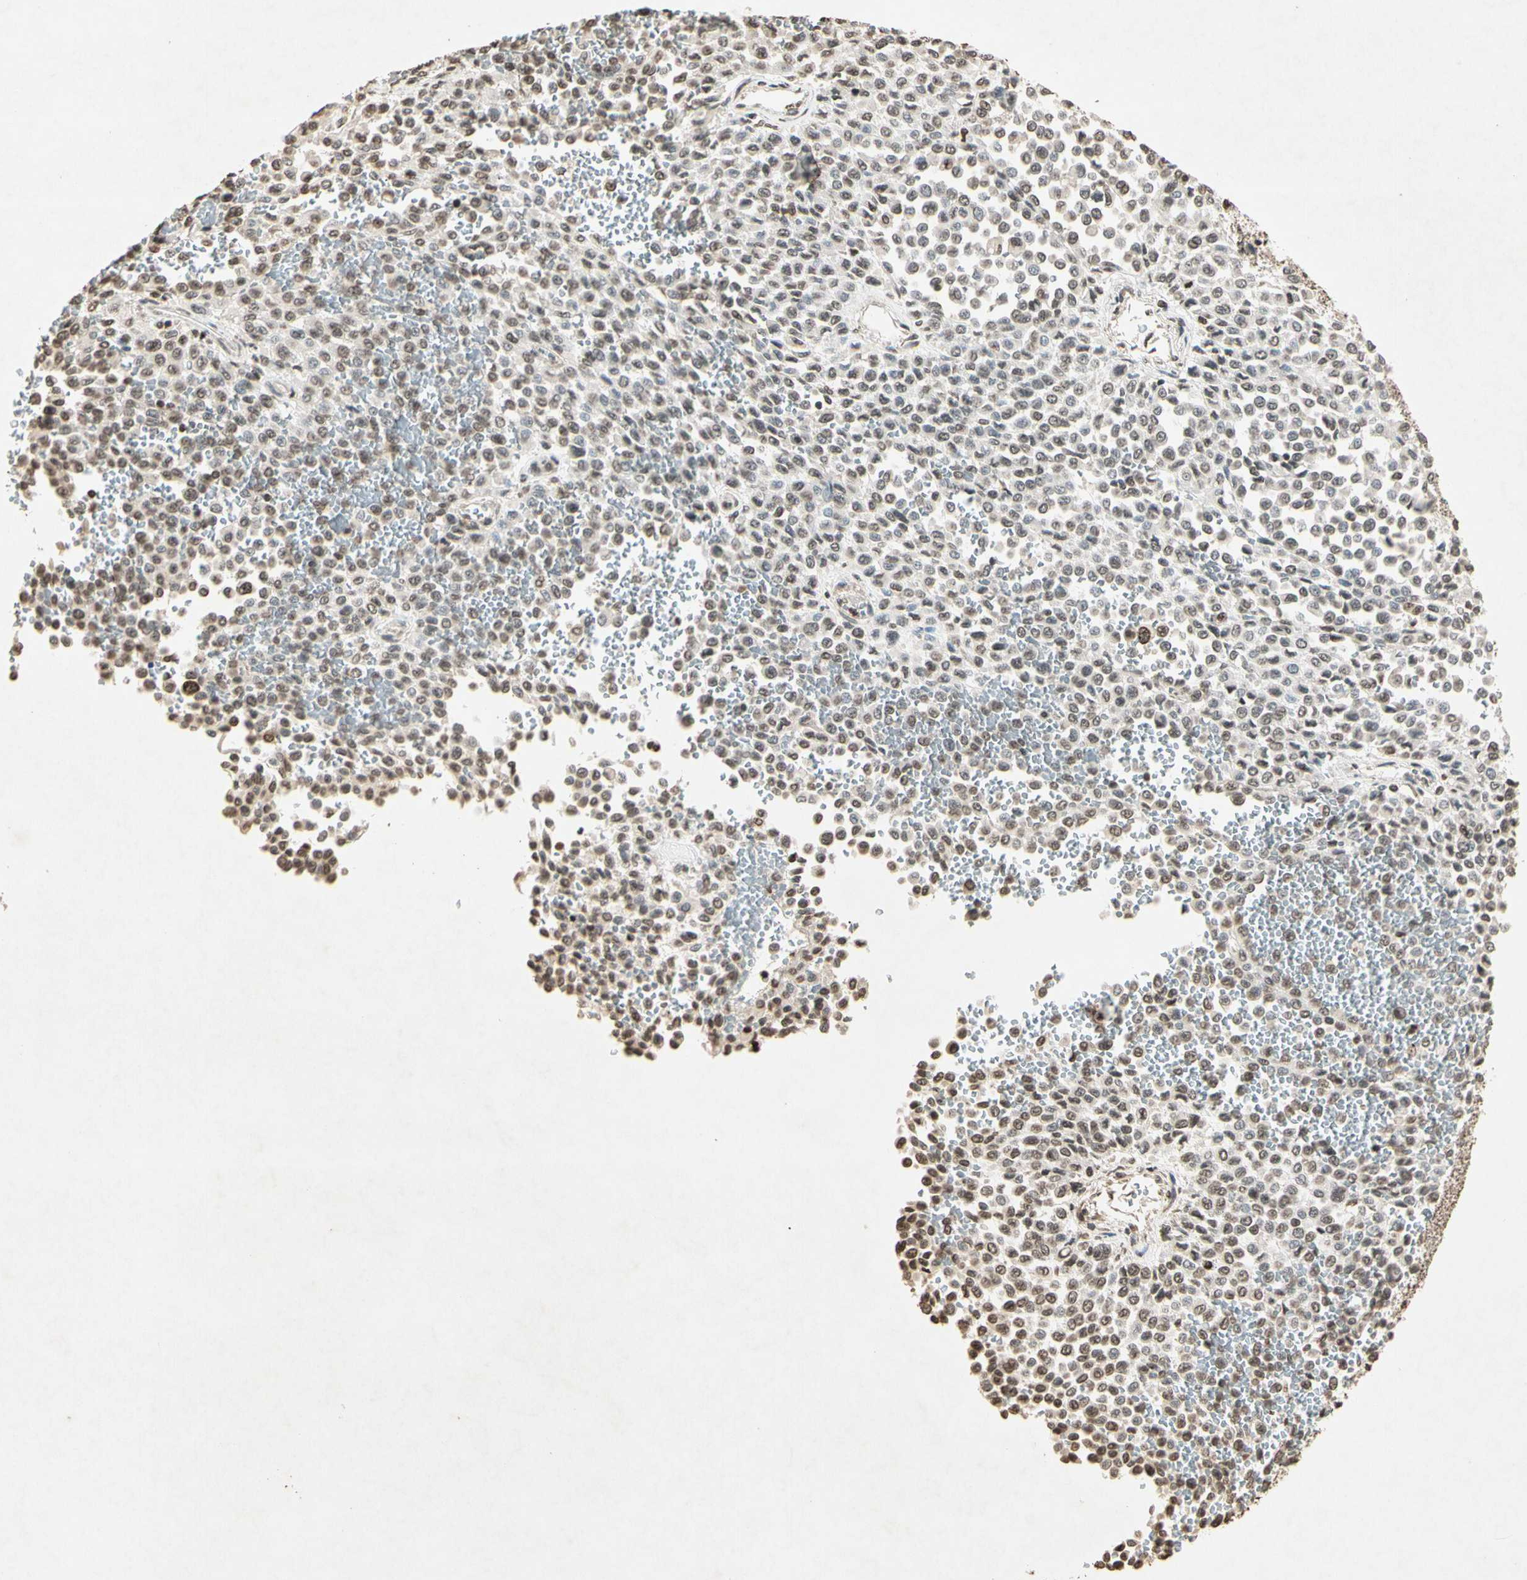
{"staining": {"intensity": "weak", "quantity": "25%-75%", "location": "nuclear"}, "tissue": "melanoma", "cell_type": "Tumor cells", "image_type": "cancer", "snomed": [{"axis": "morphology", "description": "Malignant melanoma, Metastatic site"}, {"axis": "topography", "description": "Pancreas"}], "caption": "Protein staining displays weak nuclear expression in about 25%-75% of tumor cells in malignant melanoma (metastatic site).", "gene": "TOP1", "patient": {"sex": "female", "age": 30}}